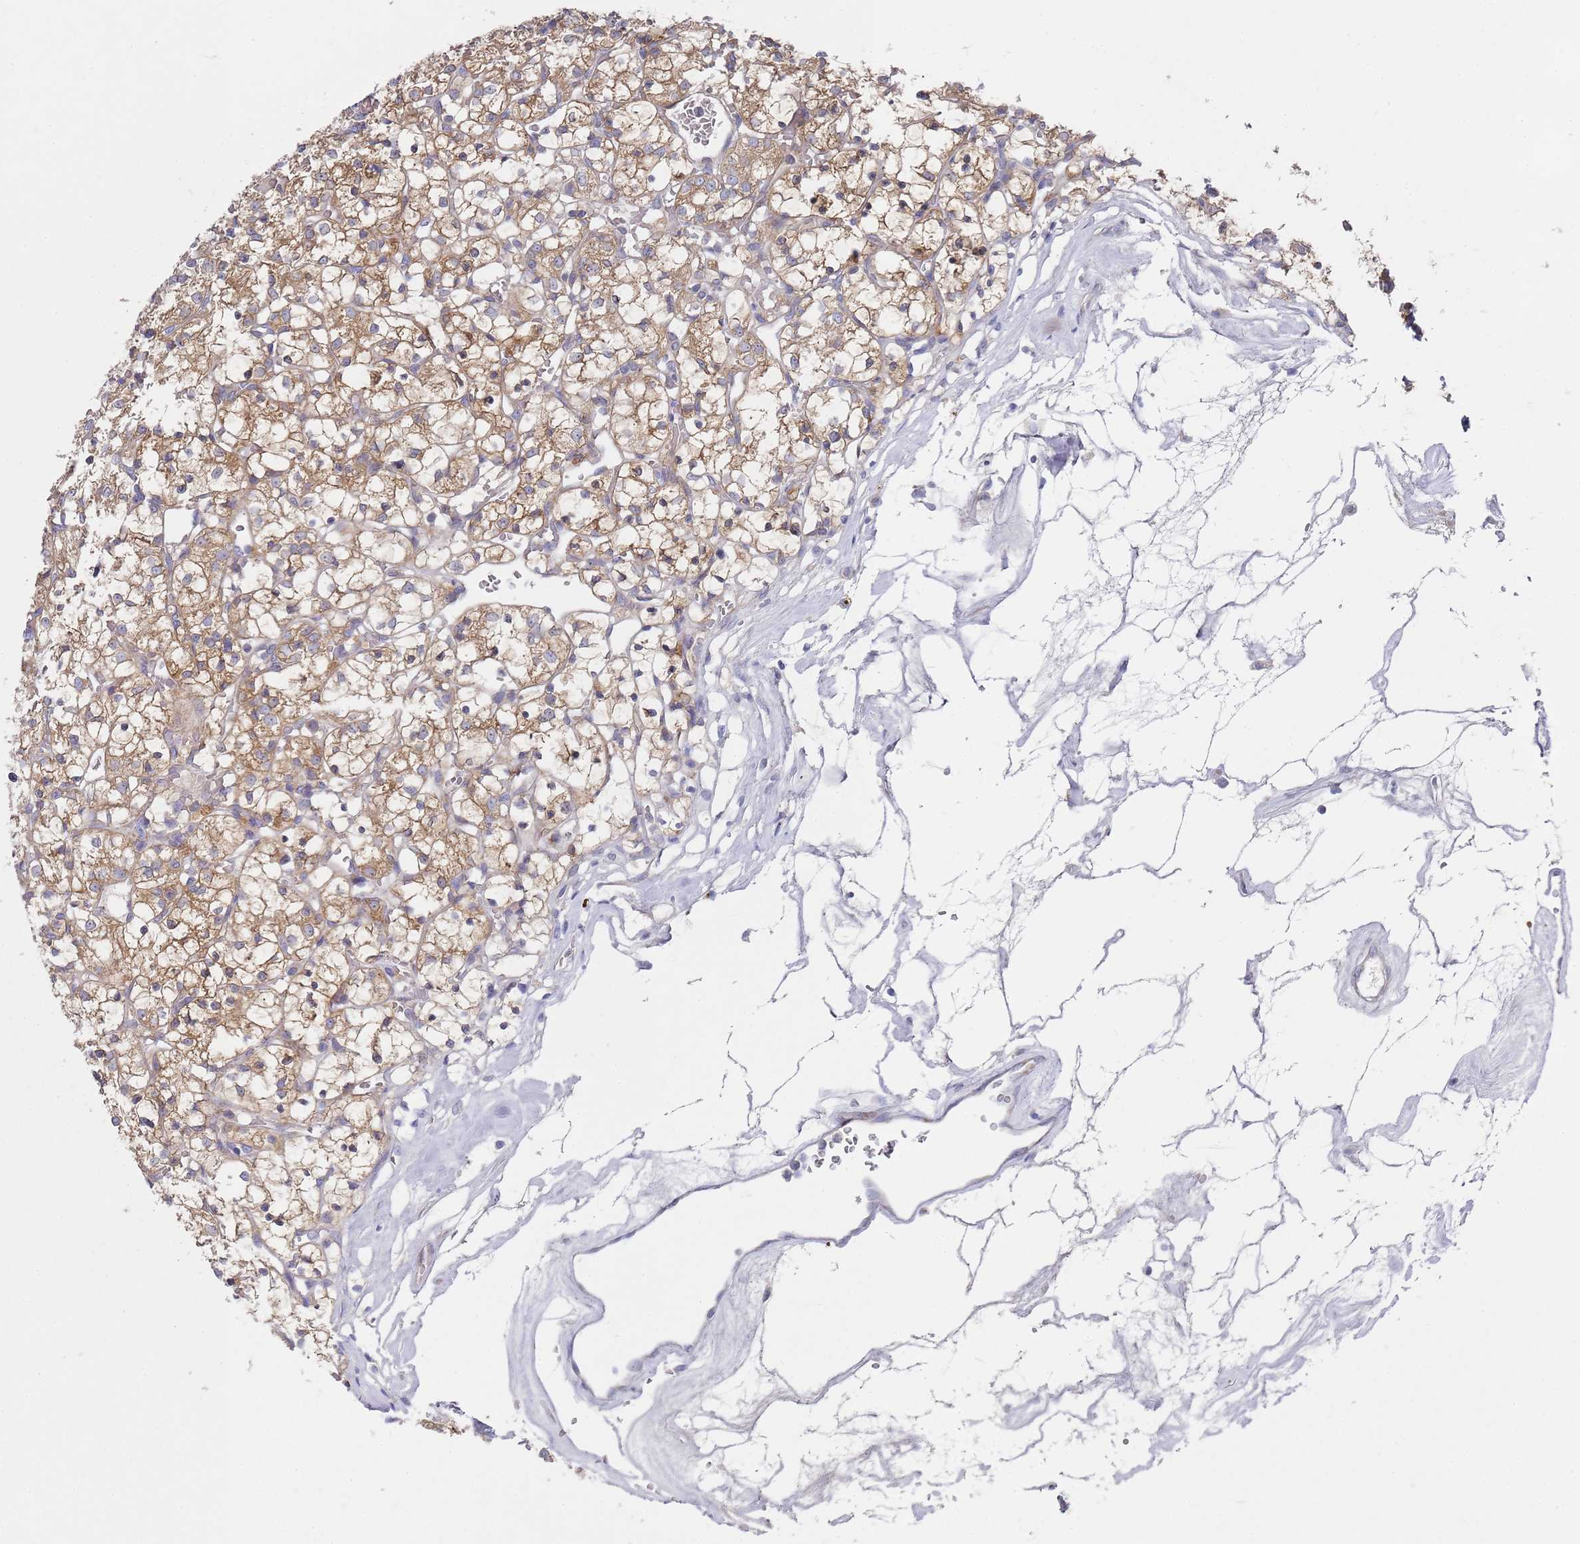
{"staining": {"intensity": "moderate", "quantity": ">75%", "location": "cytoplasmic/membranous"}, "tissue": "renal cancer", "cell_type": "Tumor cells", "image_type": "cancer", "snomed": [{"axis": "morphology", "description": "Adenocarcinoma, NOS"}, {"axis": "topography", "description": "Kidney"}], "caption": "Renal adenocarcinoma stained with DAB (3,3'-diaminobenzidine) immunohistochemistry (IHC) shows medium levels of moderate cytoplasmic/membranous positivity in about >75% of tumor cells.", "gene": "NPEPPS", "patient": {"sex": "female", "age": 69}}